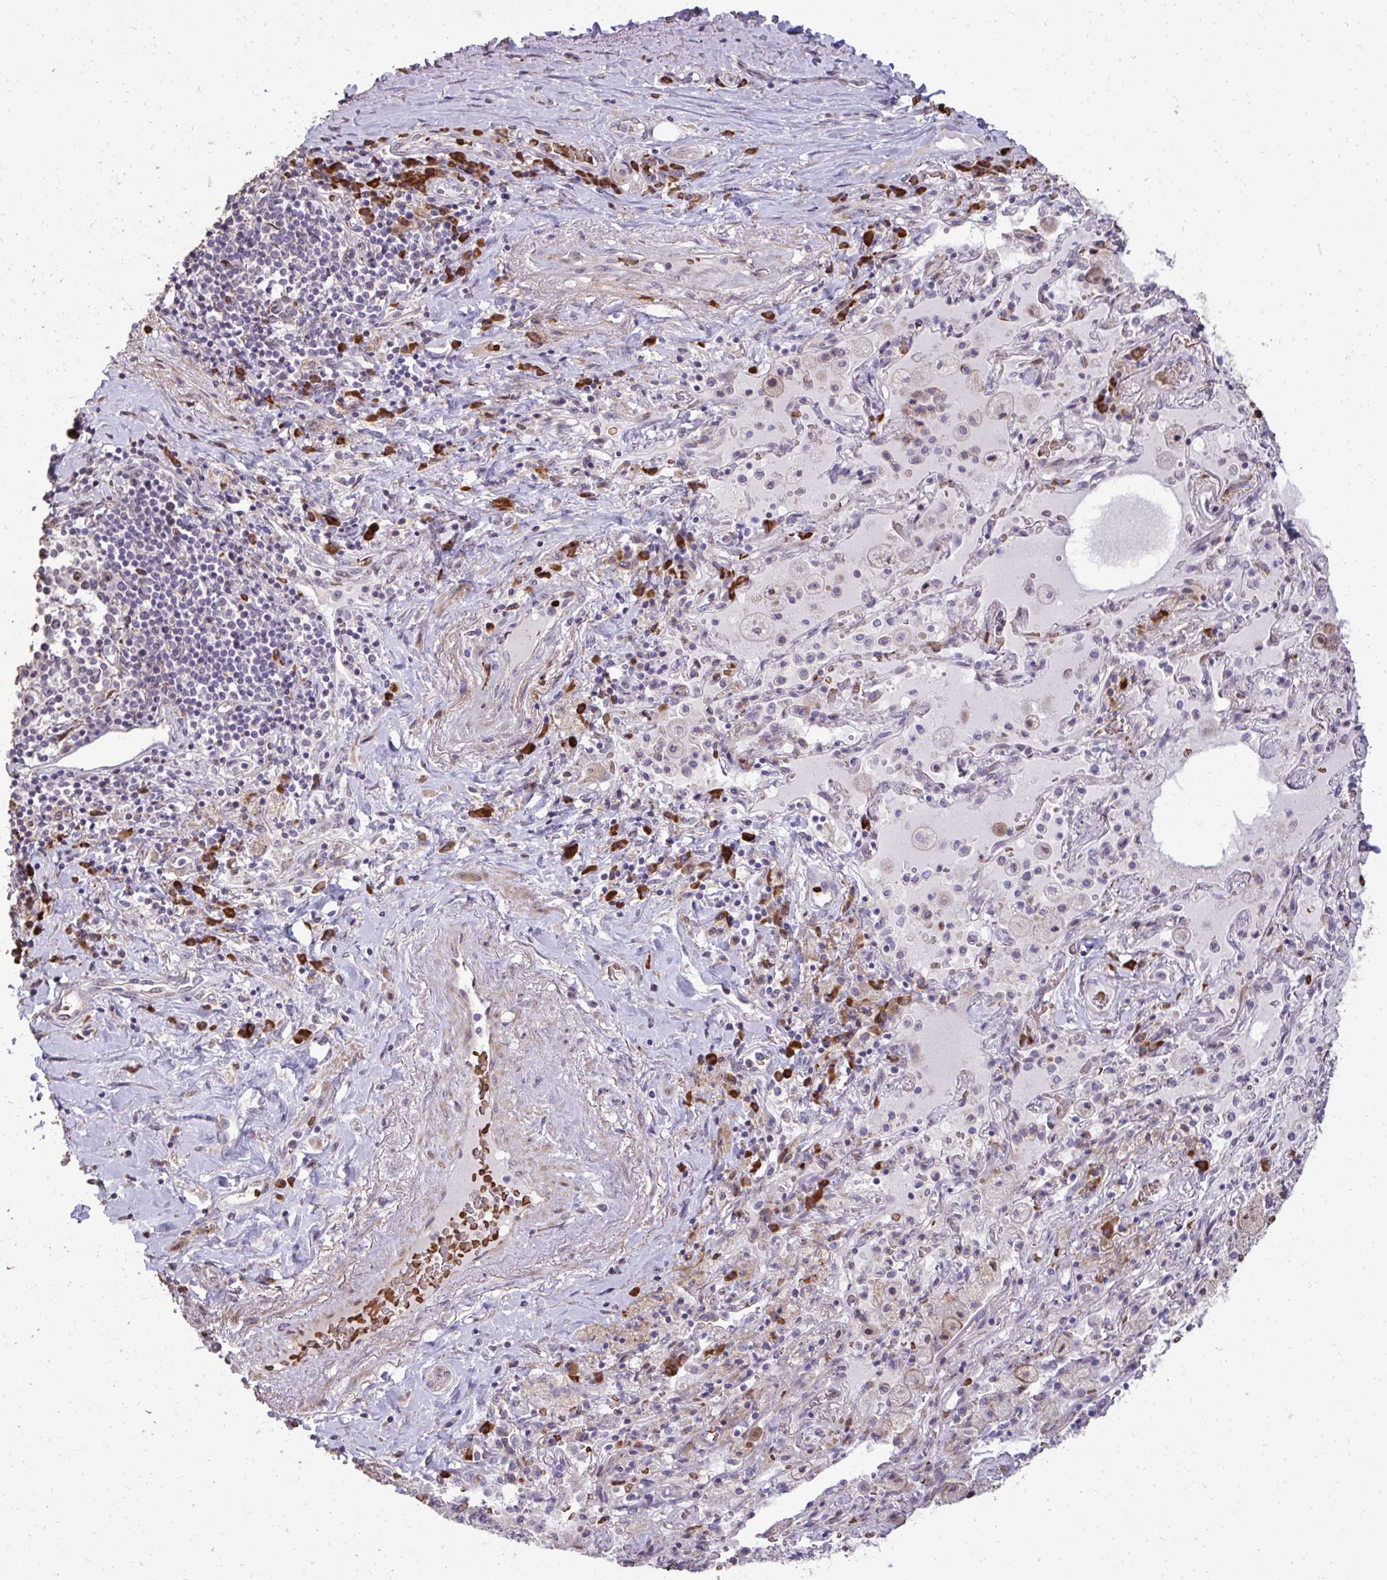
{"staining": {"intensity": "negative", "quantity": "none", "location": "none"}, "tissue": "adipose tissue", "cell_type": "Adipocytes", "image_type": "normal", "snomed": [{"axis": "morphology", "description": "Normal tissue, NOS"}, {"axis": "topography", "description": "Cartilage tissue"}, {"axis": "topography", "description": "Bronchus"}], "caption": "Adipose tissue stained for a protein using immunohistochemistry demonstrates no staining adipocytes.", "gene": "FIBCD1", "patient": {"sex": "male", "age": 64}}